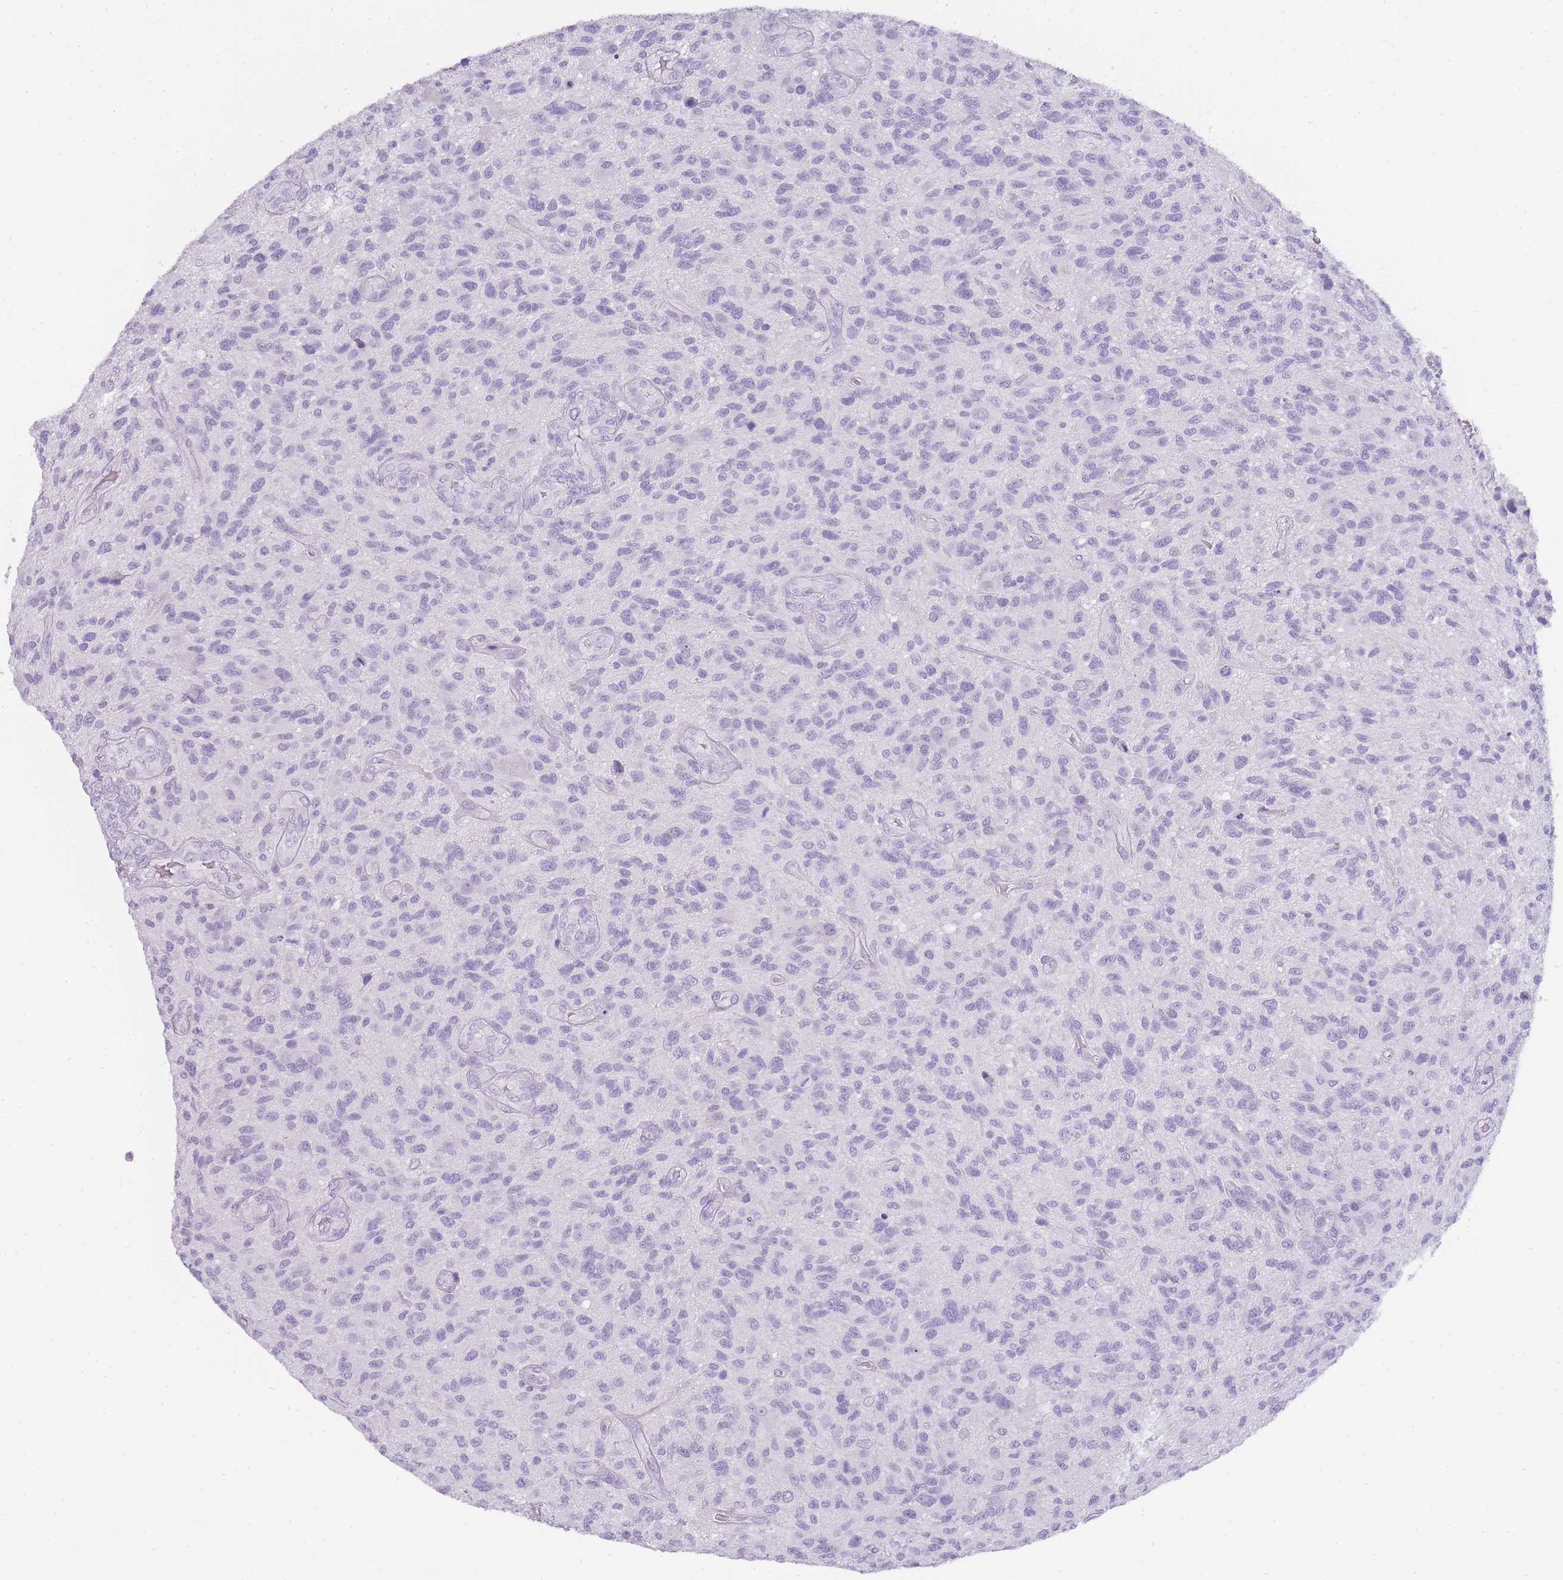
{"staining": {"intensity": "negative", "quantity": "none", "location": "none"}, "tissue": "glioma", "cell_type": "Tumor cells", "image_type": "cancer", "snomed": [{"axis": "morphology", "description": "Glioma, malignant, High grade"}, {"axis": "topography", "description": "Brain"}], "caption": "DAB immunohistochemical staining of human glioma shows no significant staining in tumor cells.", "gene": "TCP11", "patient": {"sex": "male", "age": 47}}